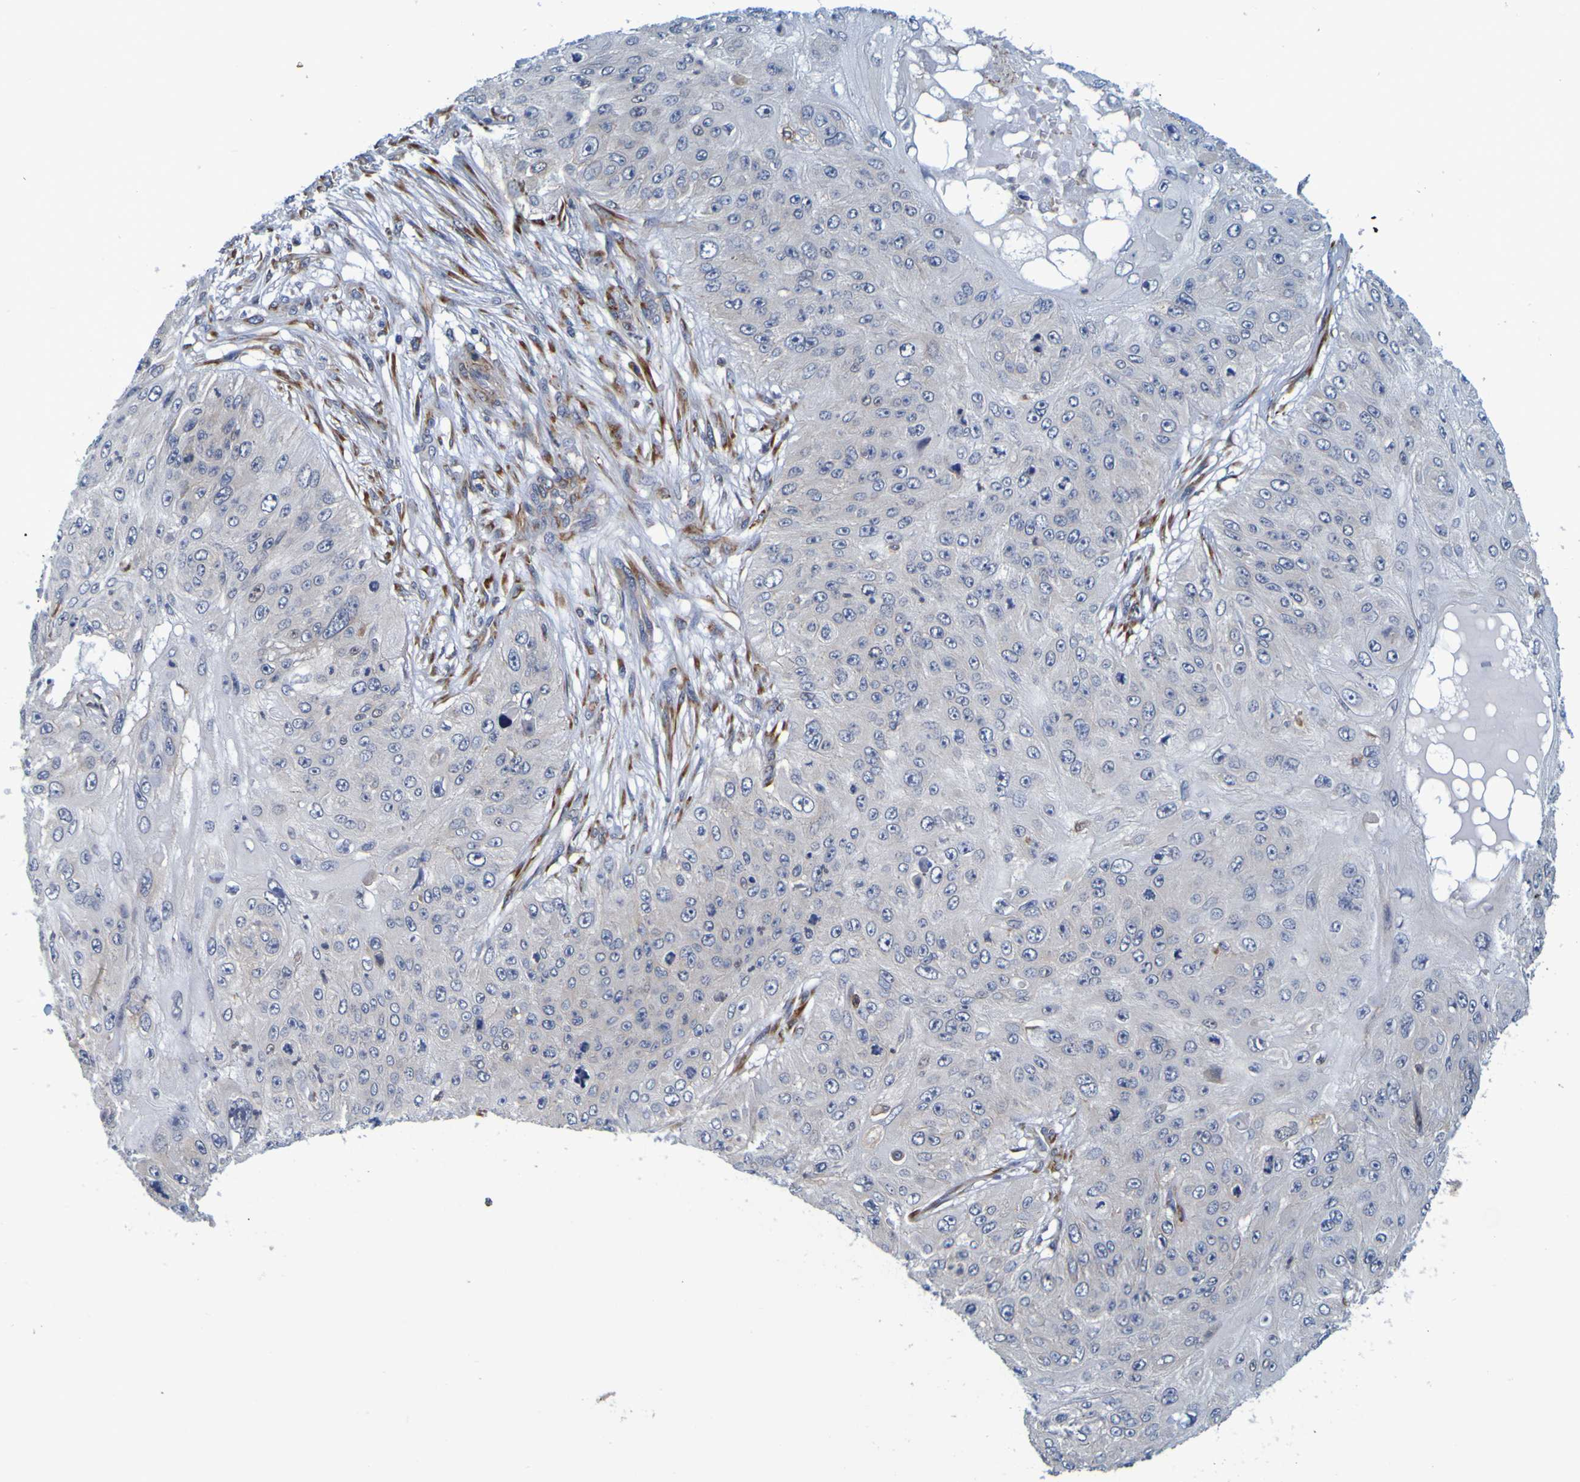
{"staining": {"intensity": "negative", "quantity": "none", "location": "none"}, "tissue": "skin cancer", "cell_type": "Tumor cells", "image_type": "cancer", "snomed": [{"axis": "morphology", "description": "Squamous cell carcinoma, NOS"}, {"axis": "topography", "description": "Skin"}], "caption": "High power microscopy micrograph of an immunohistochemistry histopathology image of skin cancer, revealing no significant staining in tumor cells. (Stains: DAB IHC with hematoxylin counter stain, Microscopy: brightfield microscopy at high magnification).", "gene": "SIL1", "patient": {"sex": "female", "age": 80}}